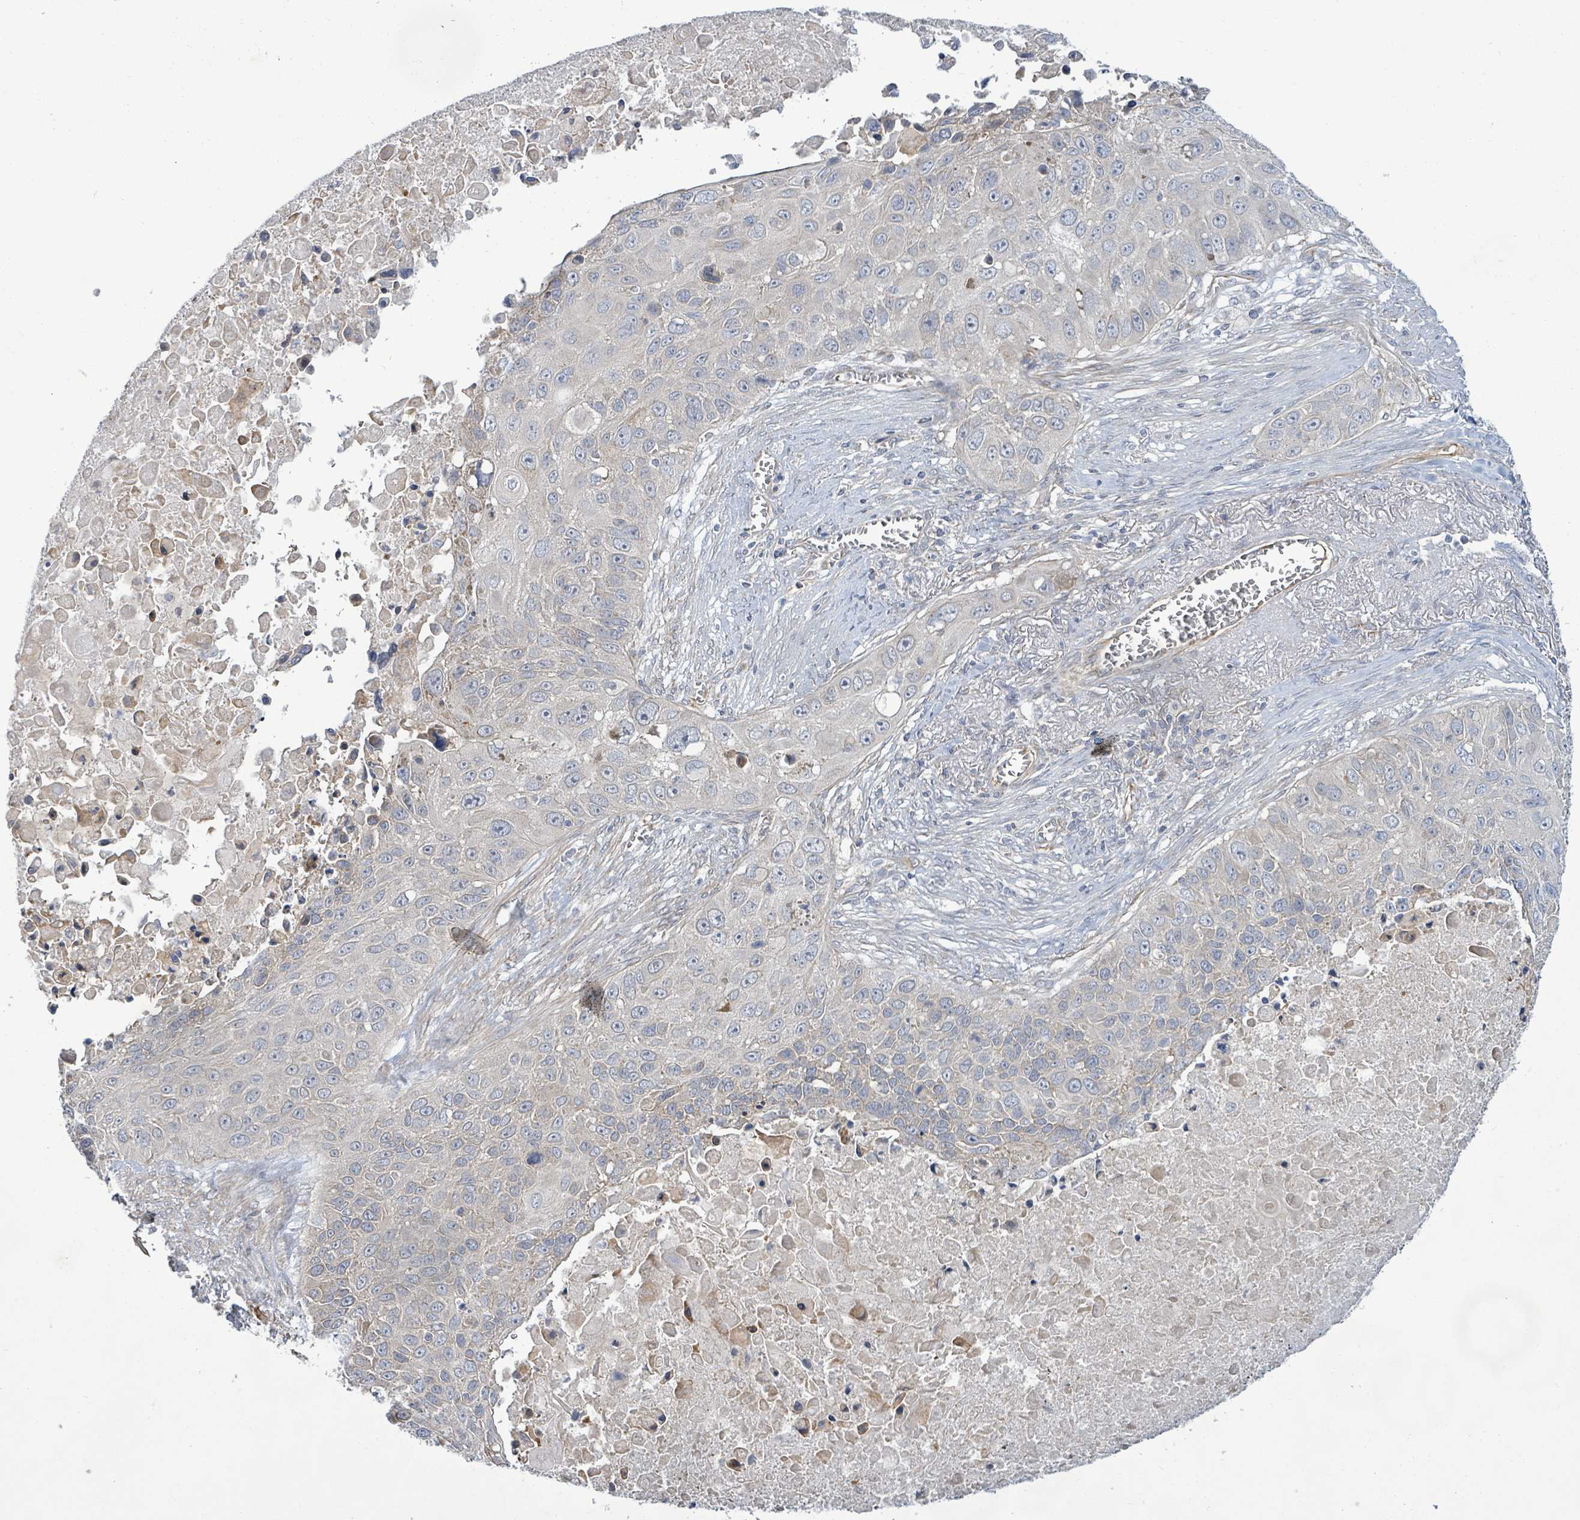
{"staining": {"intensity": "negative", "quantity": "none", "location": "none"}, "tissue": "lung cancer", "cell_type": "Tumor cells", "image_type": "cancer", "snomed": [{"axis": "morphology", "description": "Squamous cell carcinoma, NOS"}, {"axis": "topography", "description": "Lung"}], "caption": "The immunohistochemistry (IHC) photomicrograph has no significant positivity in tumor cells of lung squamous cell carcinoma tissue. (DAB immunohistochemistry (IHC), high magnification).", "gene": "KBTBD11", "patient": {"sex": "male", "age": 66}}